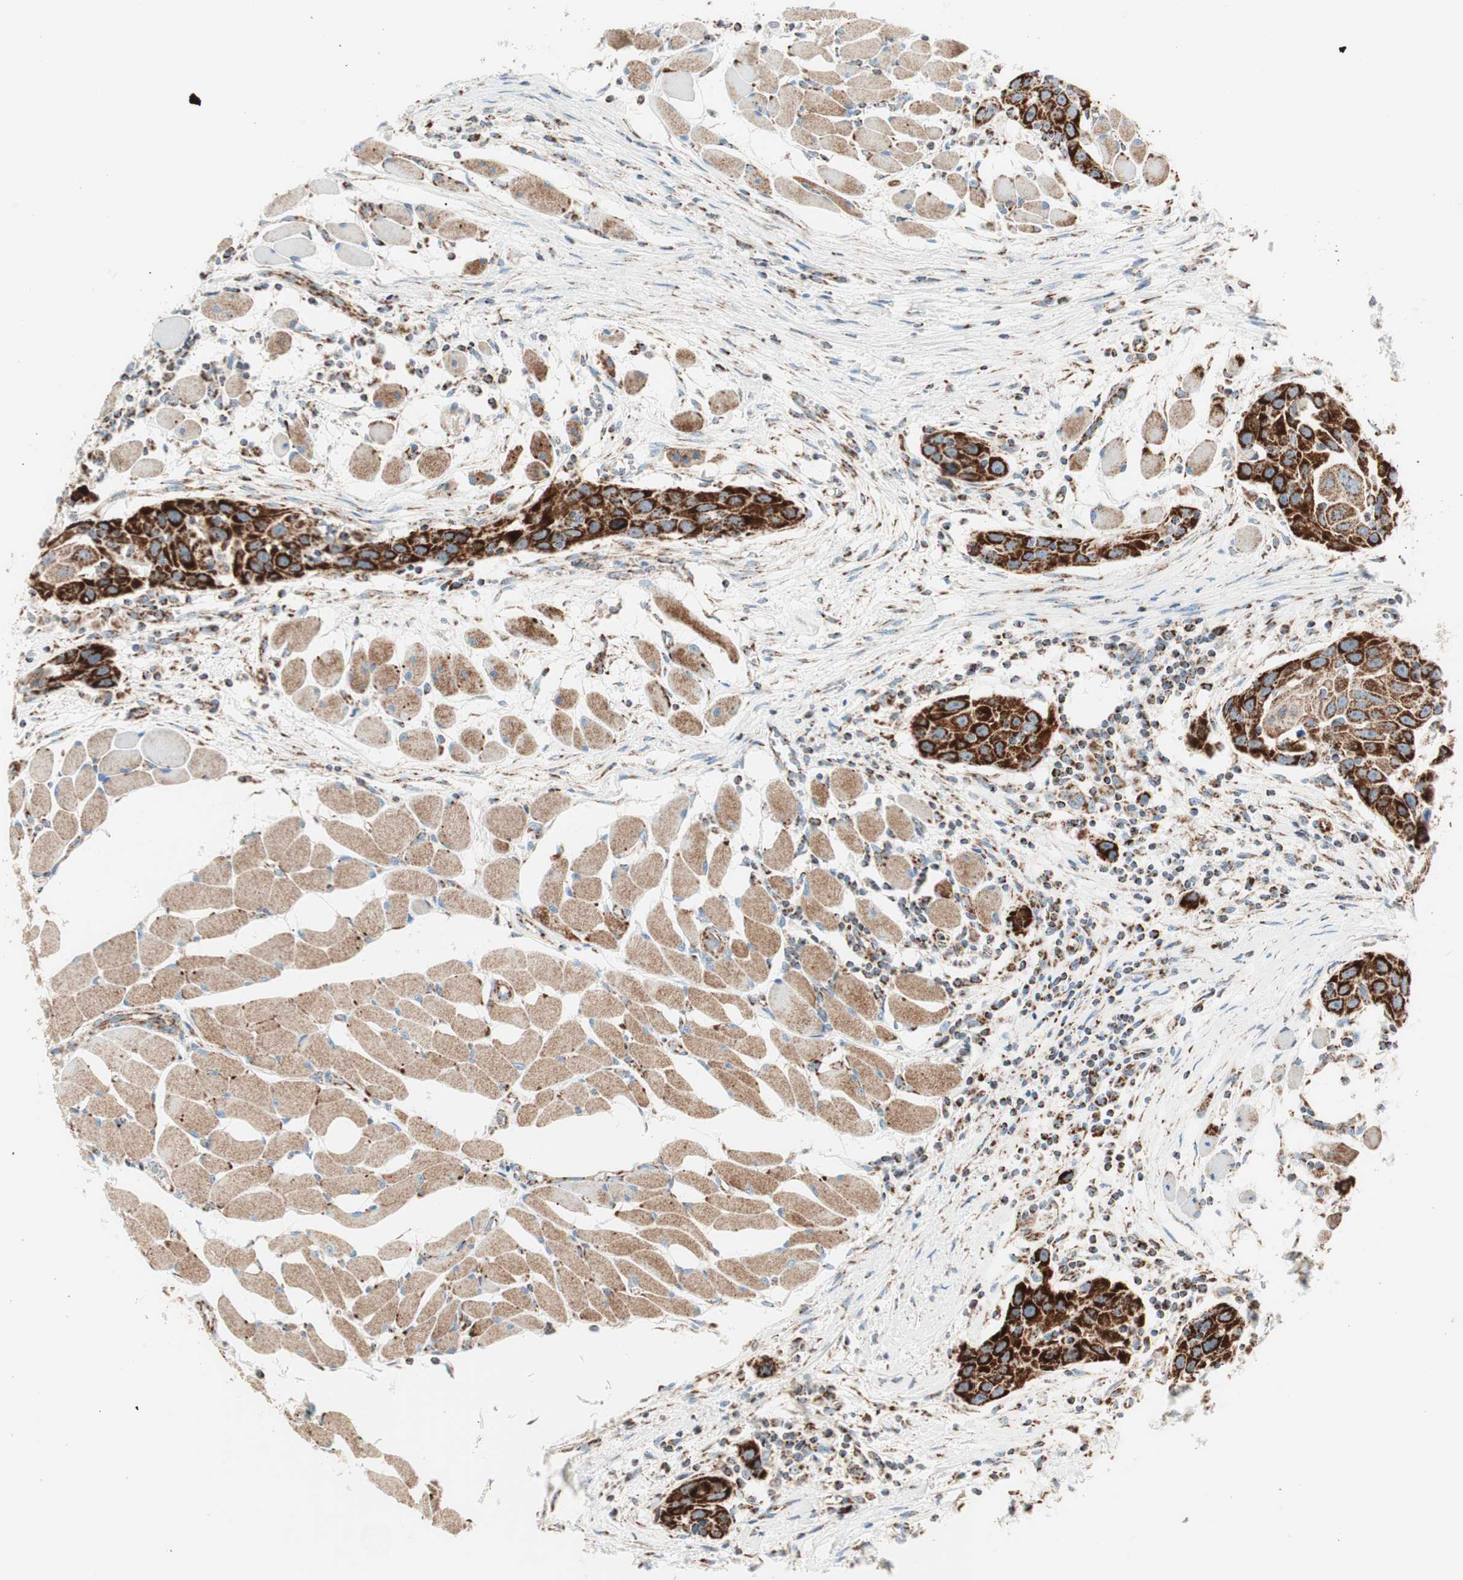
{"staining": {"intensity": "strong", "quantity": ">75%", "location": "cytoplasmic/membranous"}, "tissue": "head and neck cancer", "cell_type": "Tumor cells", "image_type": "cancer", "snomed": [{"axis": "morphology", "description": "Squamous cell carcinoma, NOS"}, {"axis": "topography", "description": "Oral tissue"}, {"axis": "topography", "description": "Head-Neck"}], "caption": "Immunohistochemical staining of human head and neck squamous cell carcinoma reveals high levels of strong cytoplasmic/membranous protein staining in about >75% of tumor cells.", "gene": "TOMM20", "patient": {"sex": "female", "age": 50}}